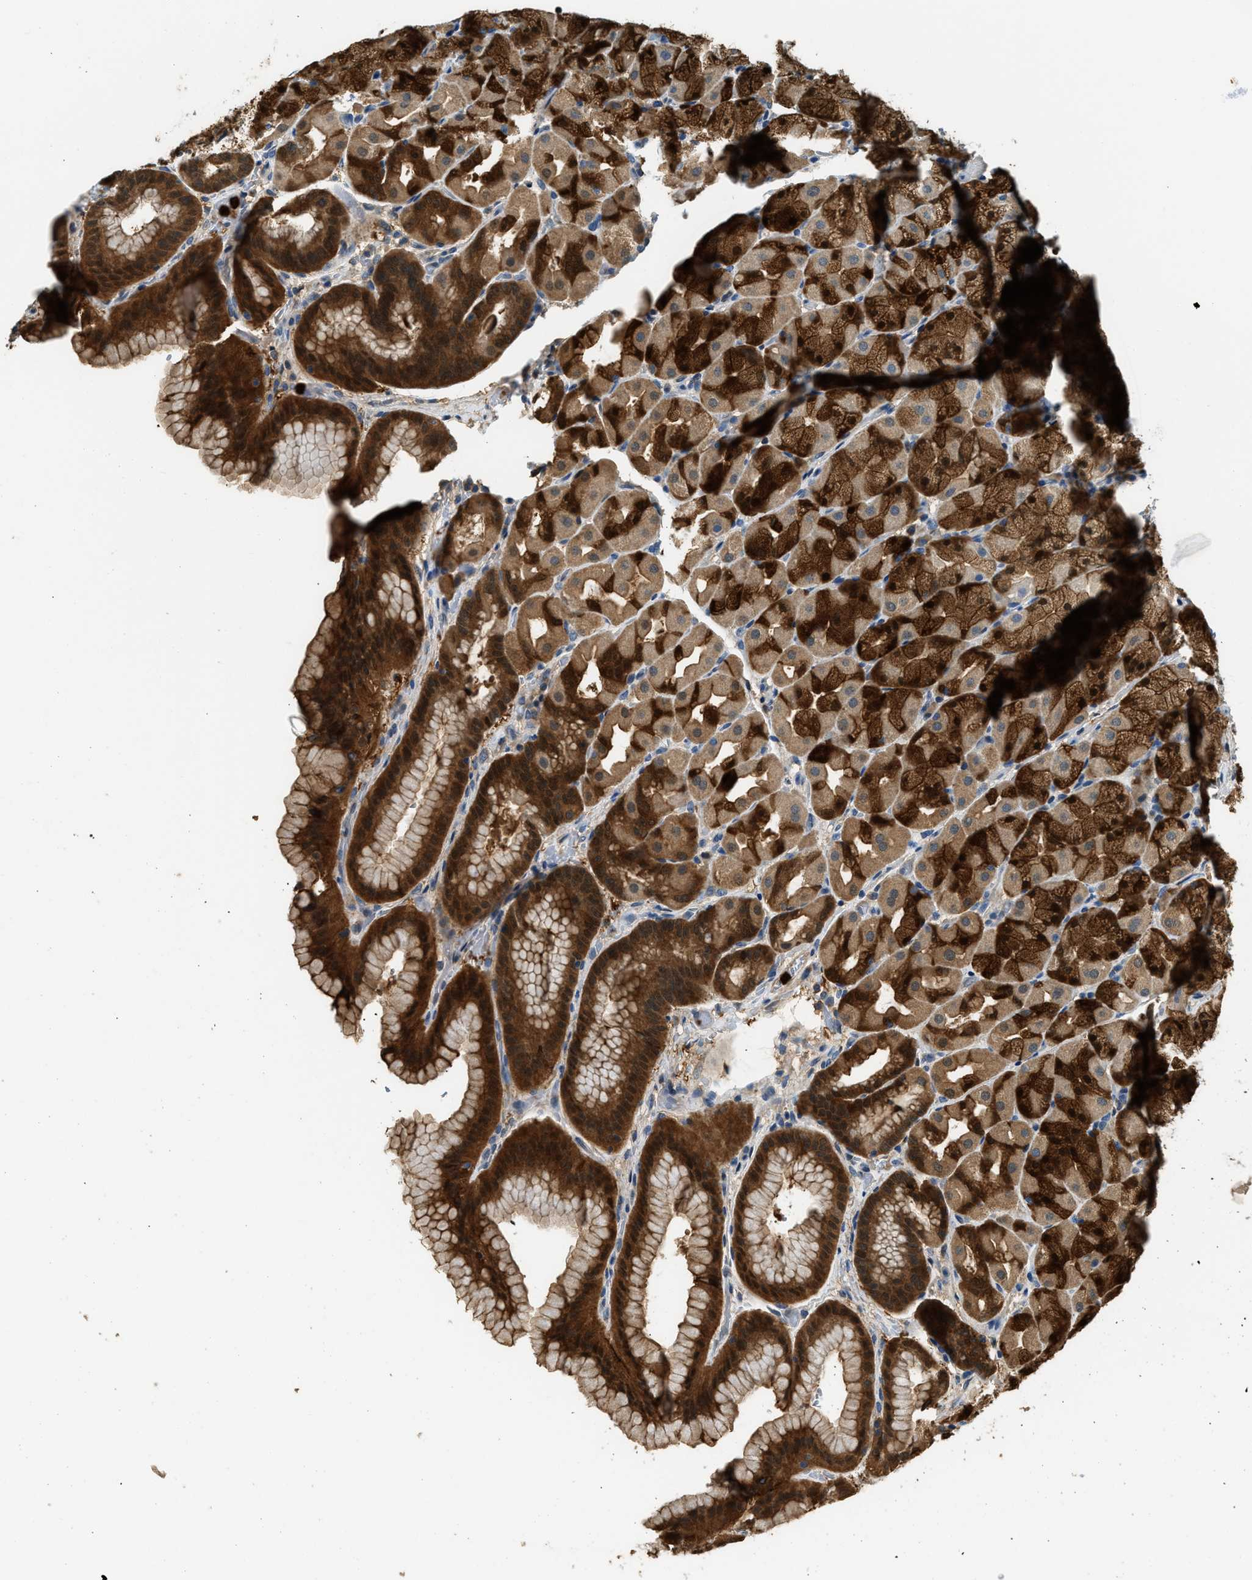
{"staining": {"intensity": "strong", "quantity": ">75%", "location": "cytoplasmic/membranous,nuclear"}, "tissue": "stomach", "cell_type": "Glandular cells", "image_type": "normal", "snomed": [{"axis": "morphology", "description": "Normal tissue, NOS"}, {"axis": "morphology", "description": "Carcinoid, malignant, NOS"}, {"axis": "topography", "description": "Stomach, upper"}], "caption": "High-magnification brightfield microscopy of normal stomach stained with DAB (brown) and counterstained with hematoxylin (blue). glandular cells exhibit strong cytoplasmic/membranous,nuclear expression is seen in about>75% of cells.", "gene": "ANXA3", "patient": {"sex": "male", "age": 39}}